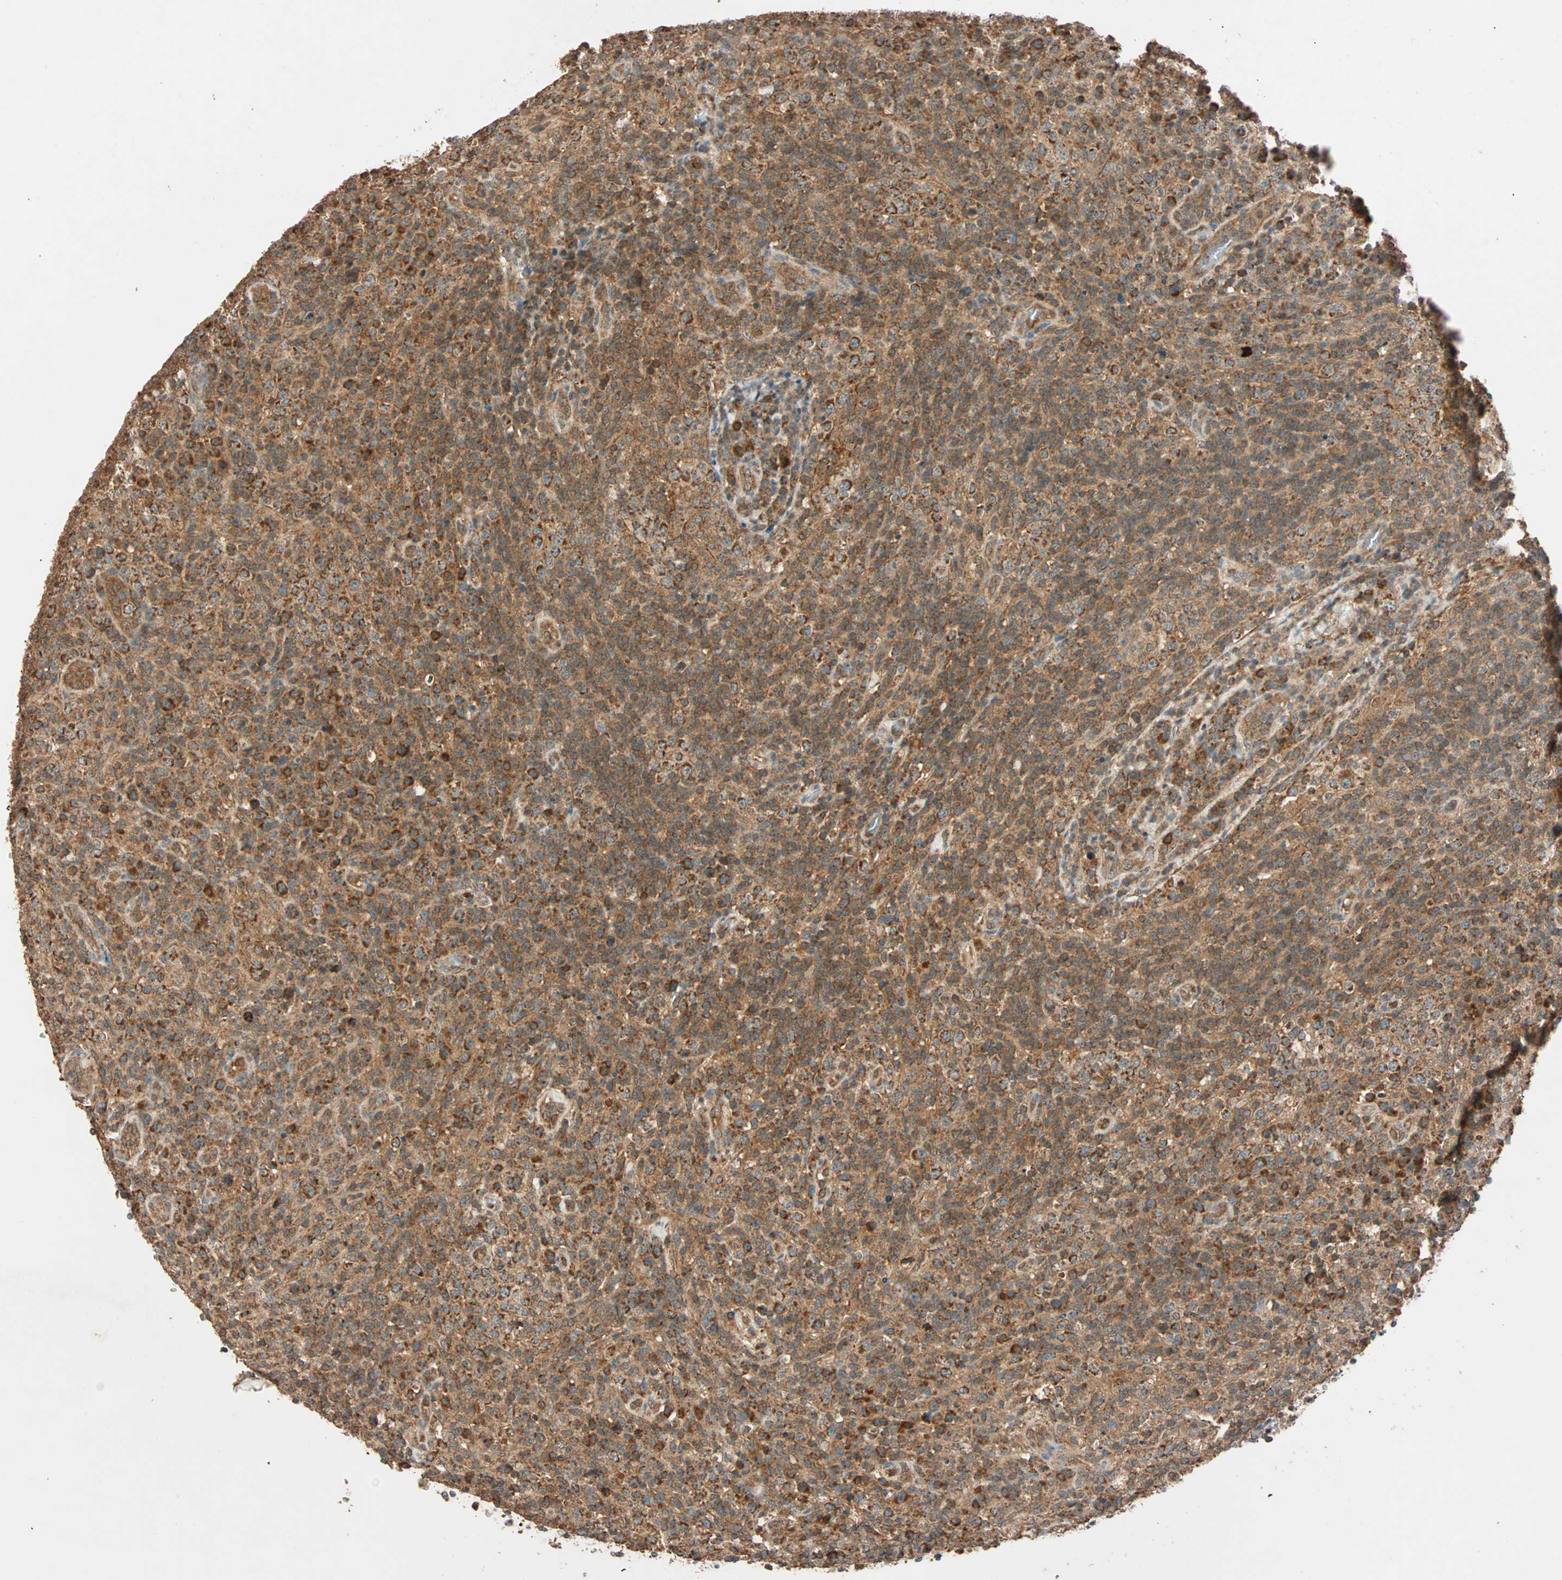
{"staining": {"intensity": "strong", "quantity": ">75%", "location": "cytoplasmic/membranous"}, "tissue": "lymphoma", "cell_type": "Tumor cells", "image_type": "cancer", "snomed": [{"axis": "morphology", "description": "Malignant lymphoma, non-Hodgkin's type, High grade"}, {"axis": "topography", "description": "Lymph node"}], "caption": "Immunohistochemistry (IHC) of lymphoma exhibits high levels of strong cytoplasmic/membranous staining in approximately >75% of tumor cells.", "gene": "MAPK1", "patient": {"sex": "female", "age": 76}}